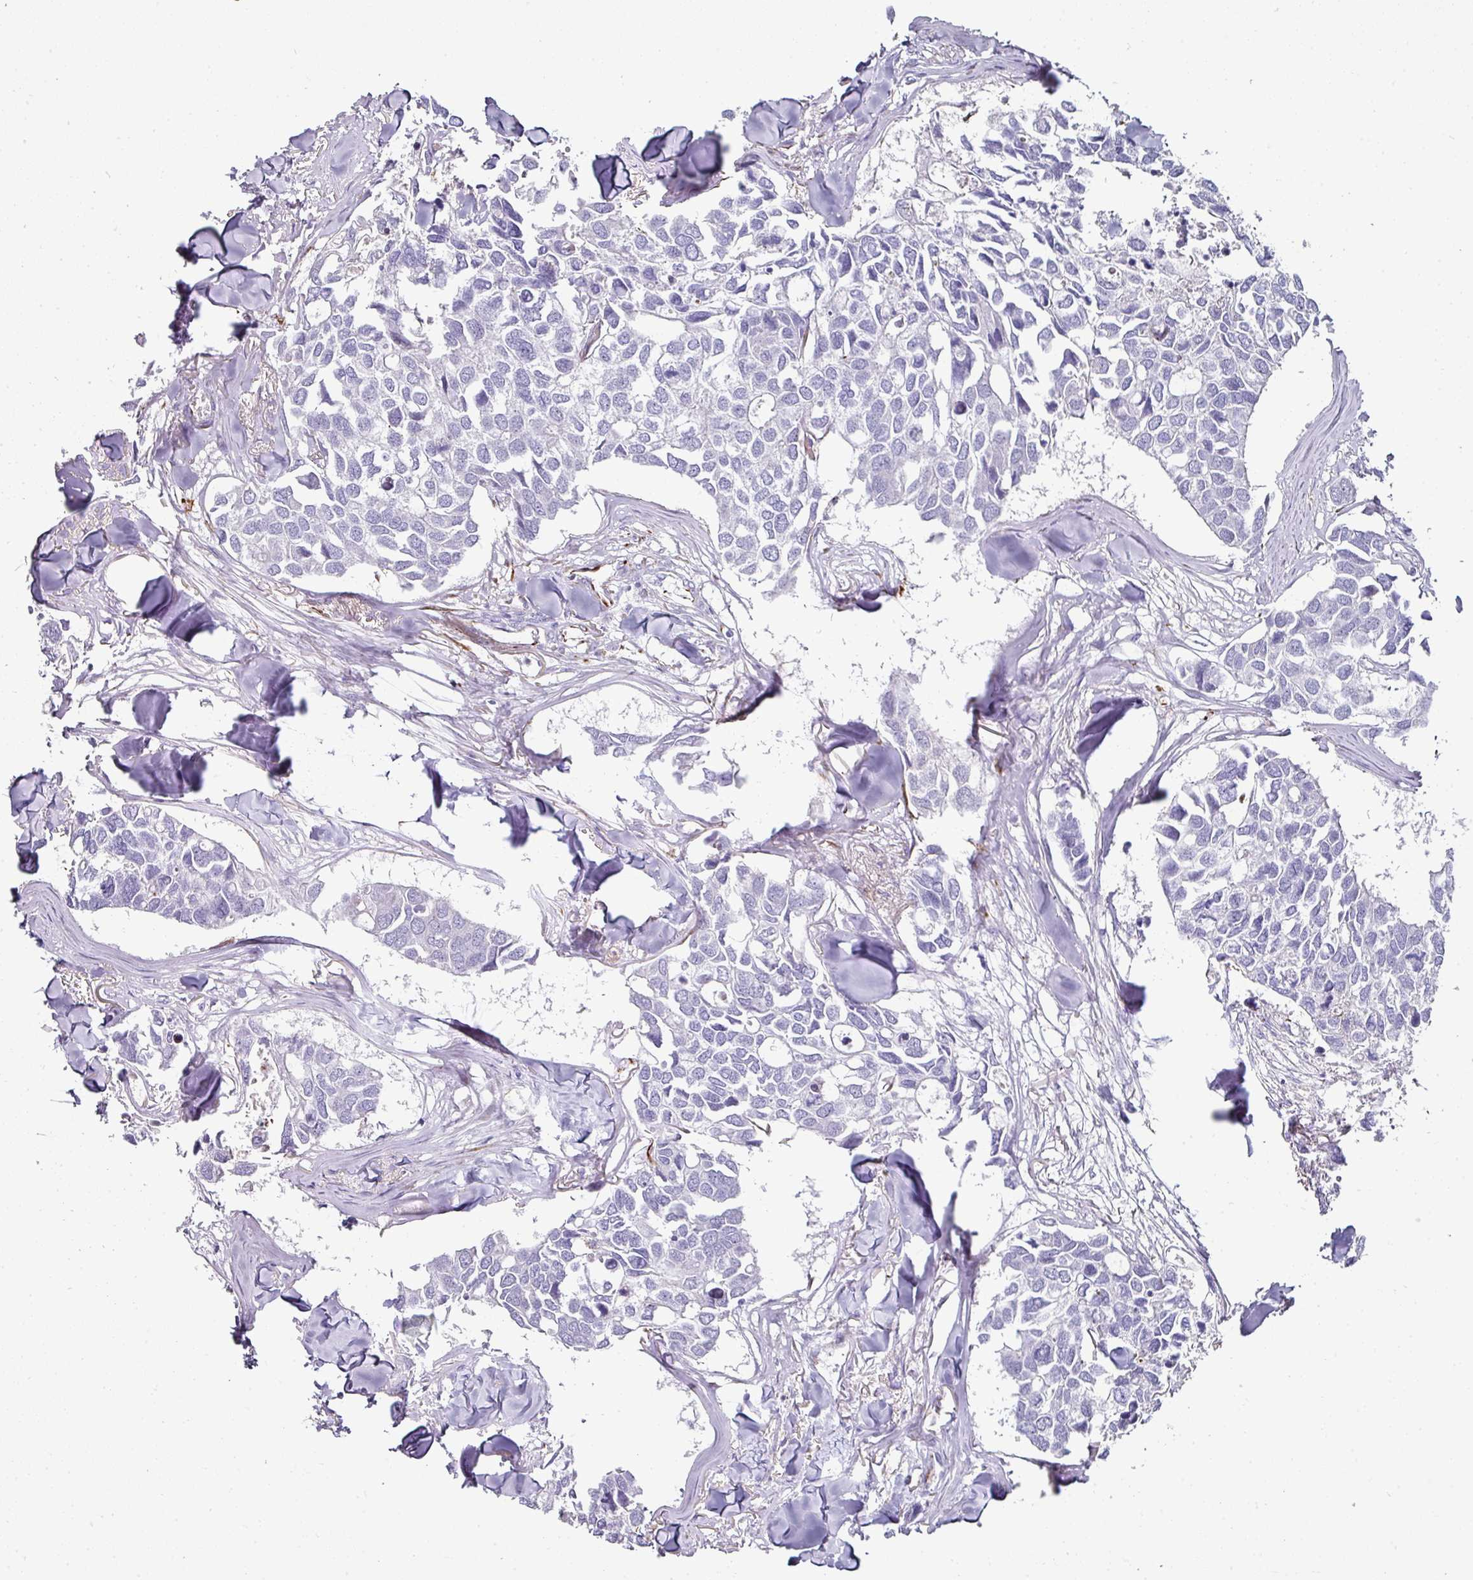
{"staining": {"intensity": "negative", "quantity": "none", "location": "none"}, "tissue": "breast cancer", "cell_type": "Tumor cells", "image_type": "cancer", "snomed": [{"axis": "morphology", "description": "Duct carcinoma"}, {"axis": "topography", "description": "Breast"}], "caption": "Breast cancer was stained to show a protein in brown. There is no significant staining in tumor cells.", "gene": "TMPRSS9", "patient": {"sex": "female", "age": 83}}